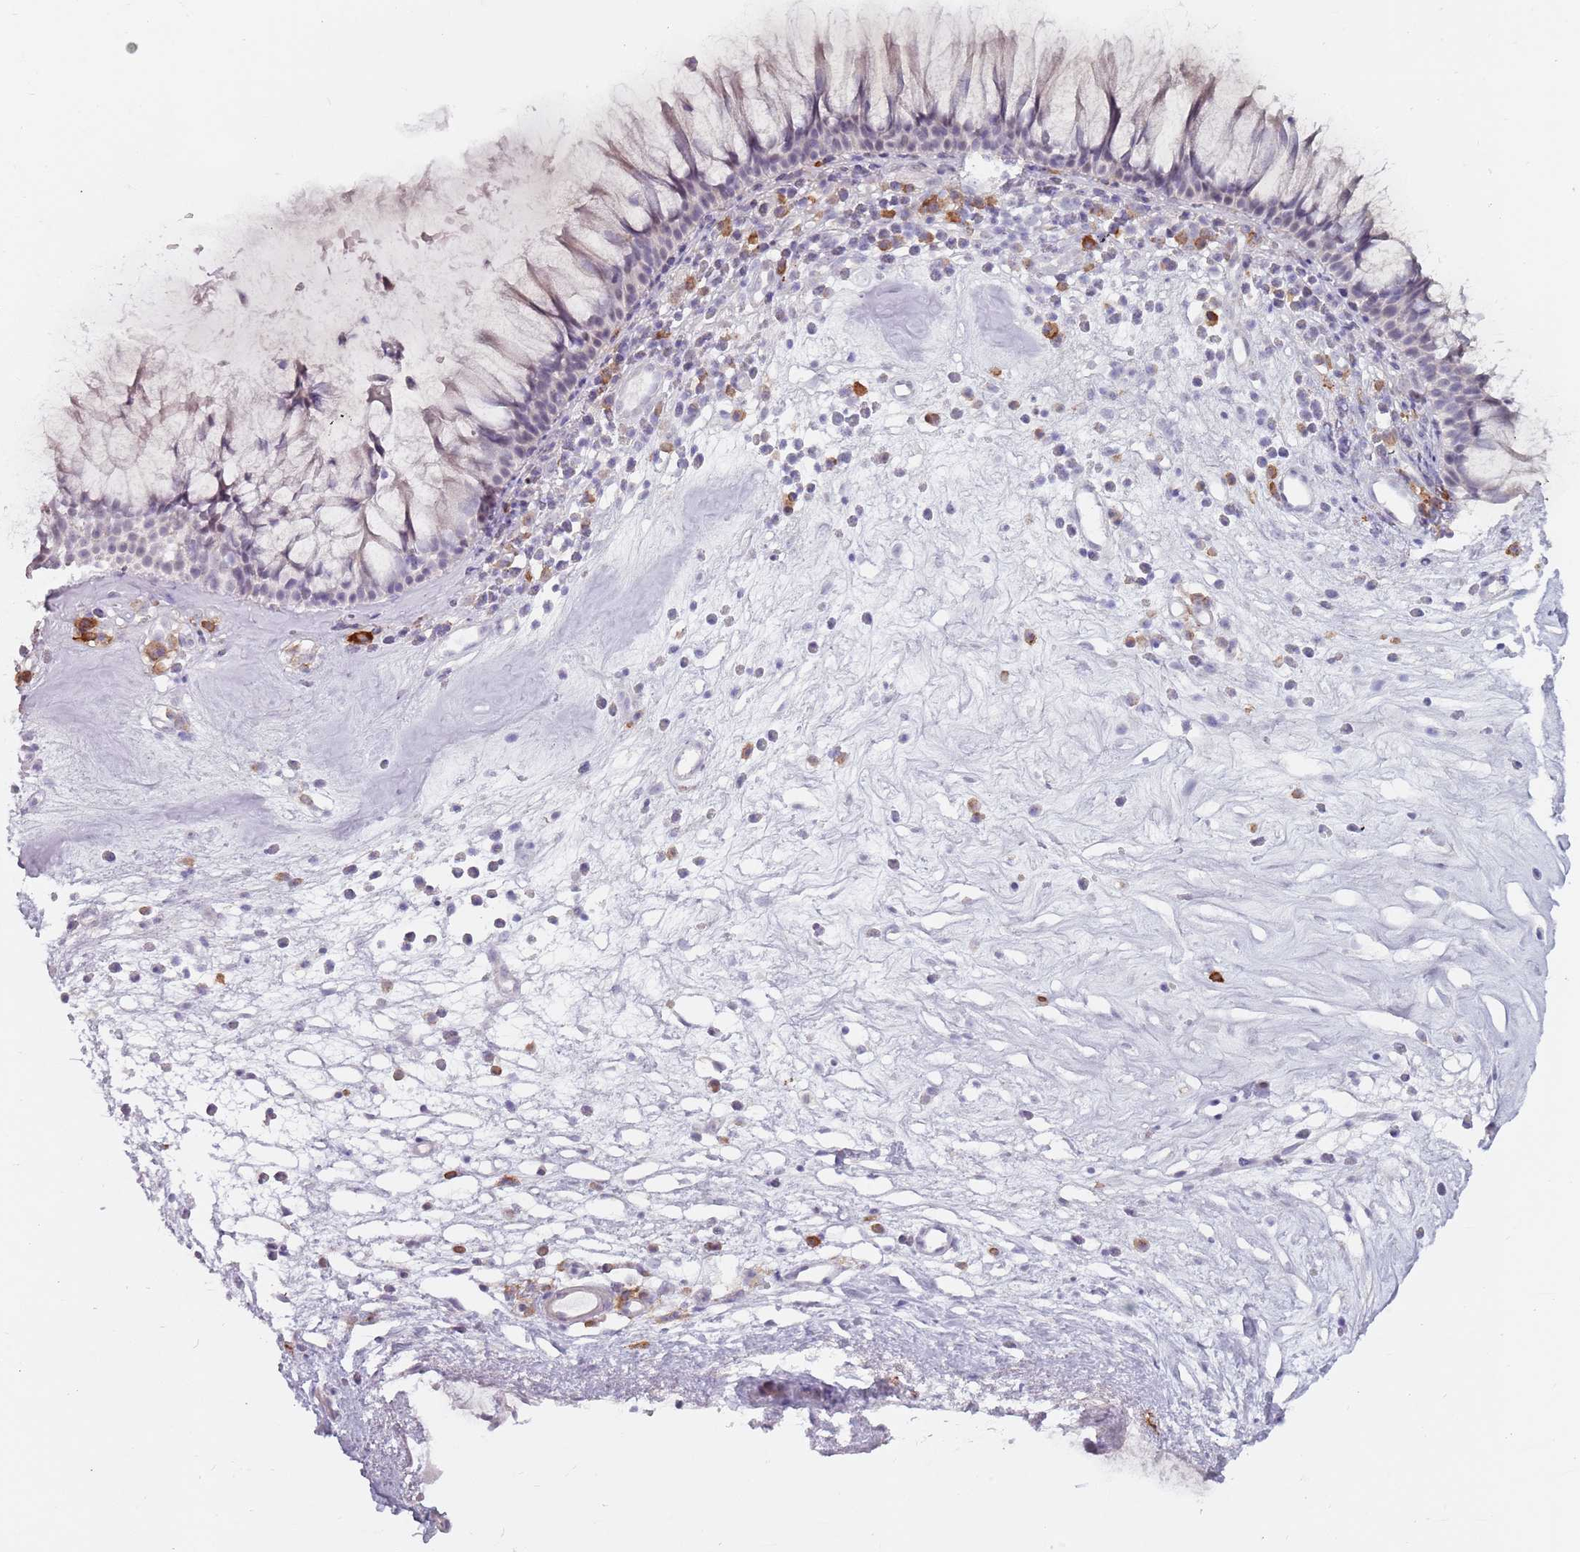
{"staining": {"intensity": "weak", "quantity": "<25%", "location": "cytoplasmic/membranous"}, "tissue": "nasopharynx", "cell_type": "Respiratory epithelial cells", "image_type": "normal", "snomed": [{"axis": "morphology", "description": "Normal tissue, NOS"}, {"axis": "morphology", "description": "Inflammation, NOS"}, {"axis": "topography", "description": "Nasopharynx"}], "caption": "Immunohistochemical staining of unremarkable human nasopharynx displays no significant expression in respiratory epithelial cells.", "gene": "DXO", "patient": {"sex": "male", "age": 70}}